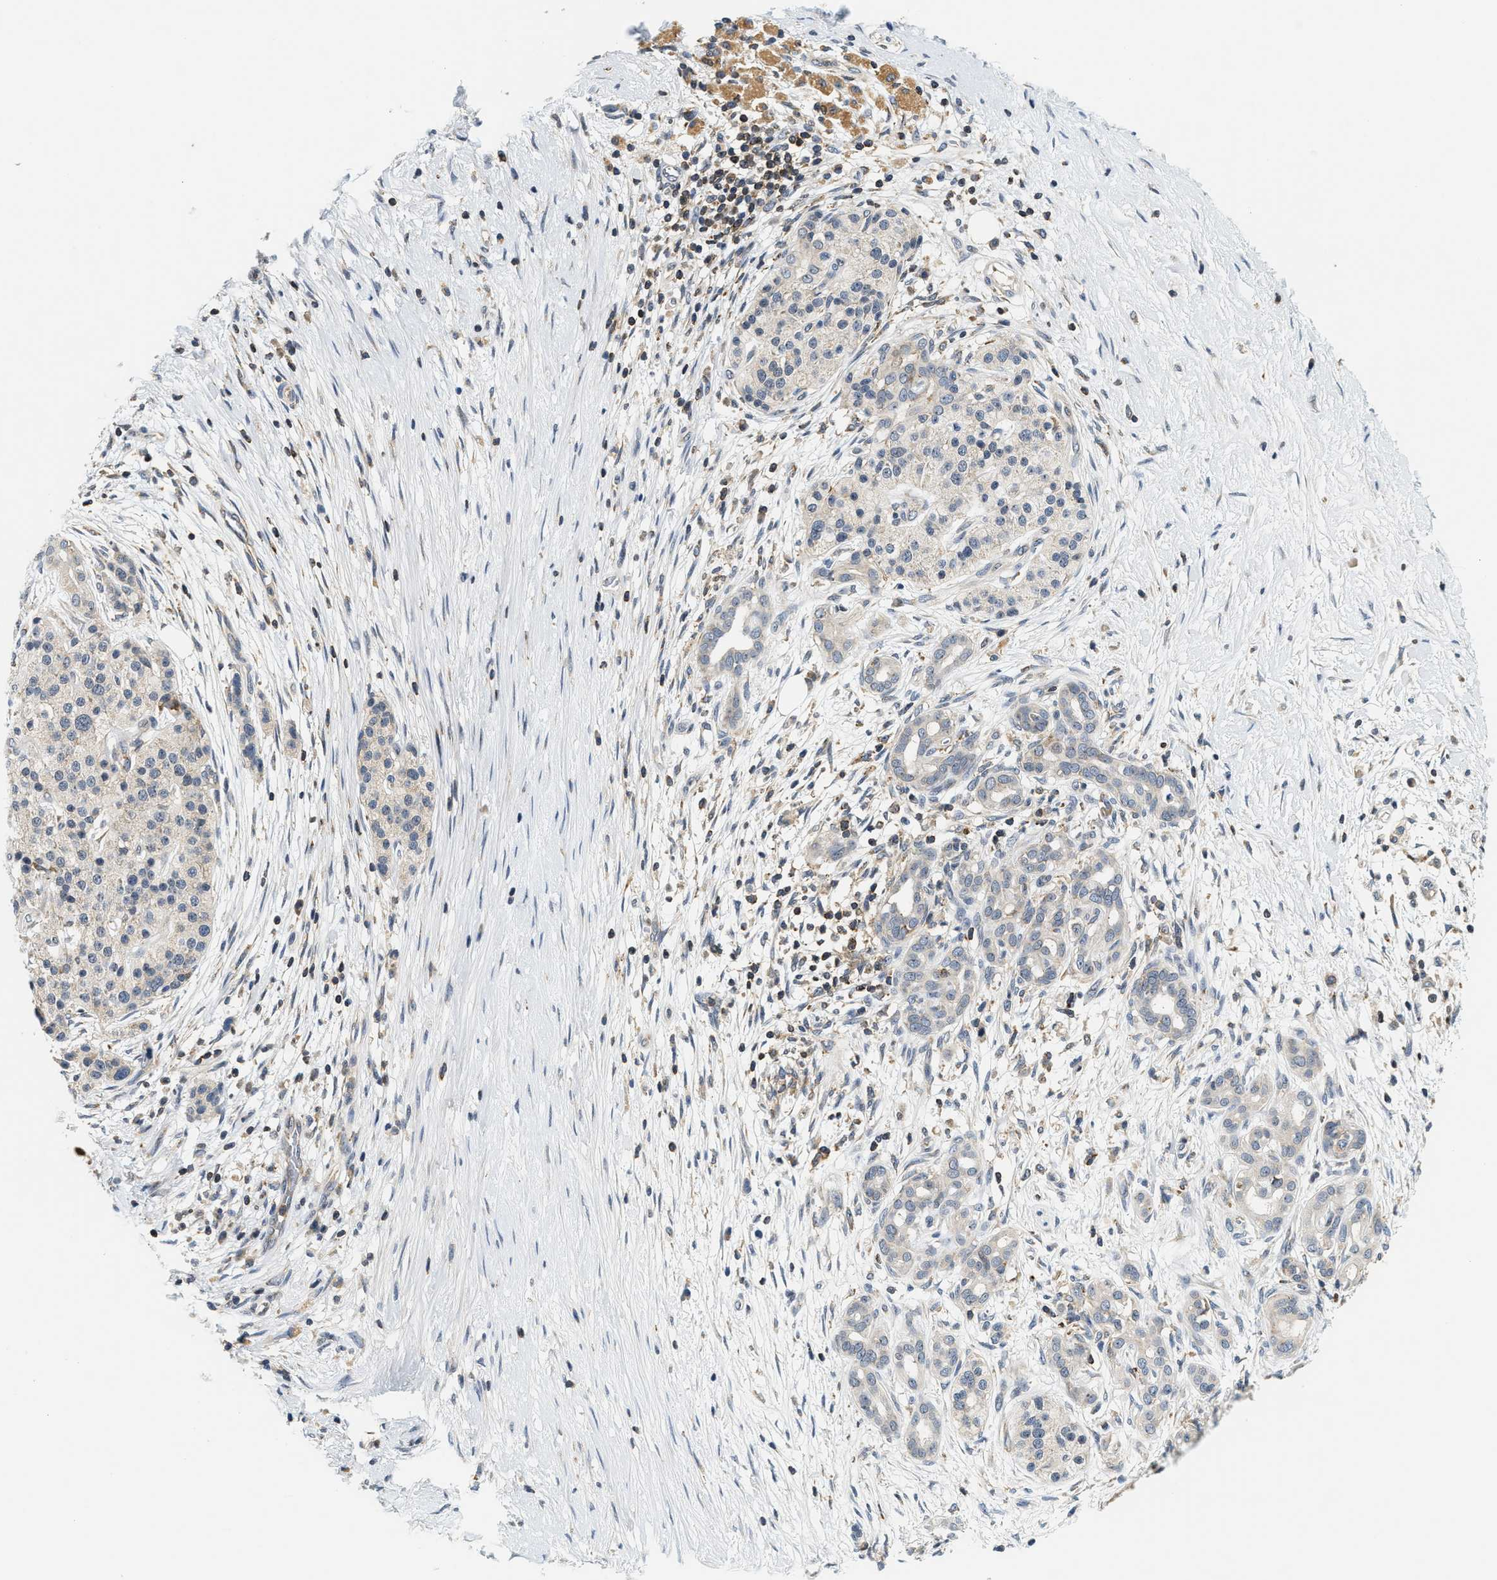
{"staining": {"intensity": "negative", "quantity": "none", "location": "none"}, "tissue": "pancreatic cancer", "cell_type": "Tumor cells", "image_type": "cancer", "snomed": [{"axis": "morphology", "description": "Adenocarcinoma, NOS"}, {"axis": "topography", "description": "Pancreas"}], "caption": "Human adenocarcinoma (pancreatic) stained for a protein using immunohistochemistry exhibits no positivity in tumor cells.", "gene": "SAMD9", "patient": {"sex": "male", "age": 58}}